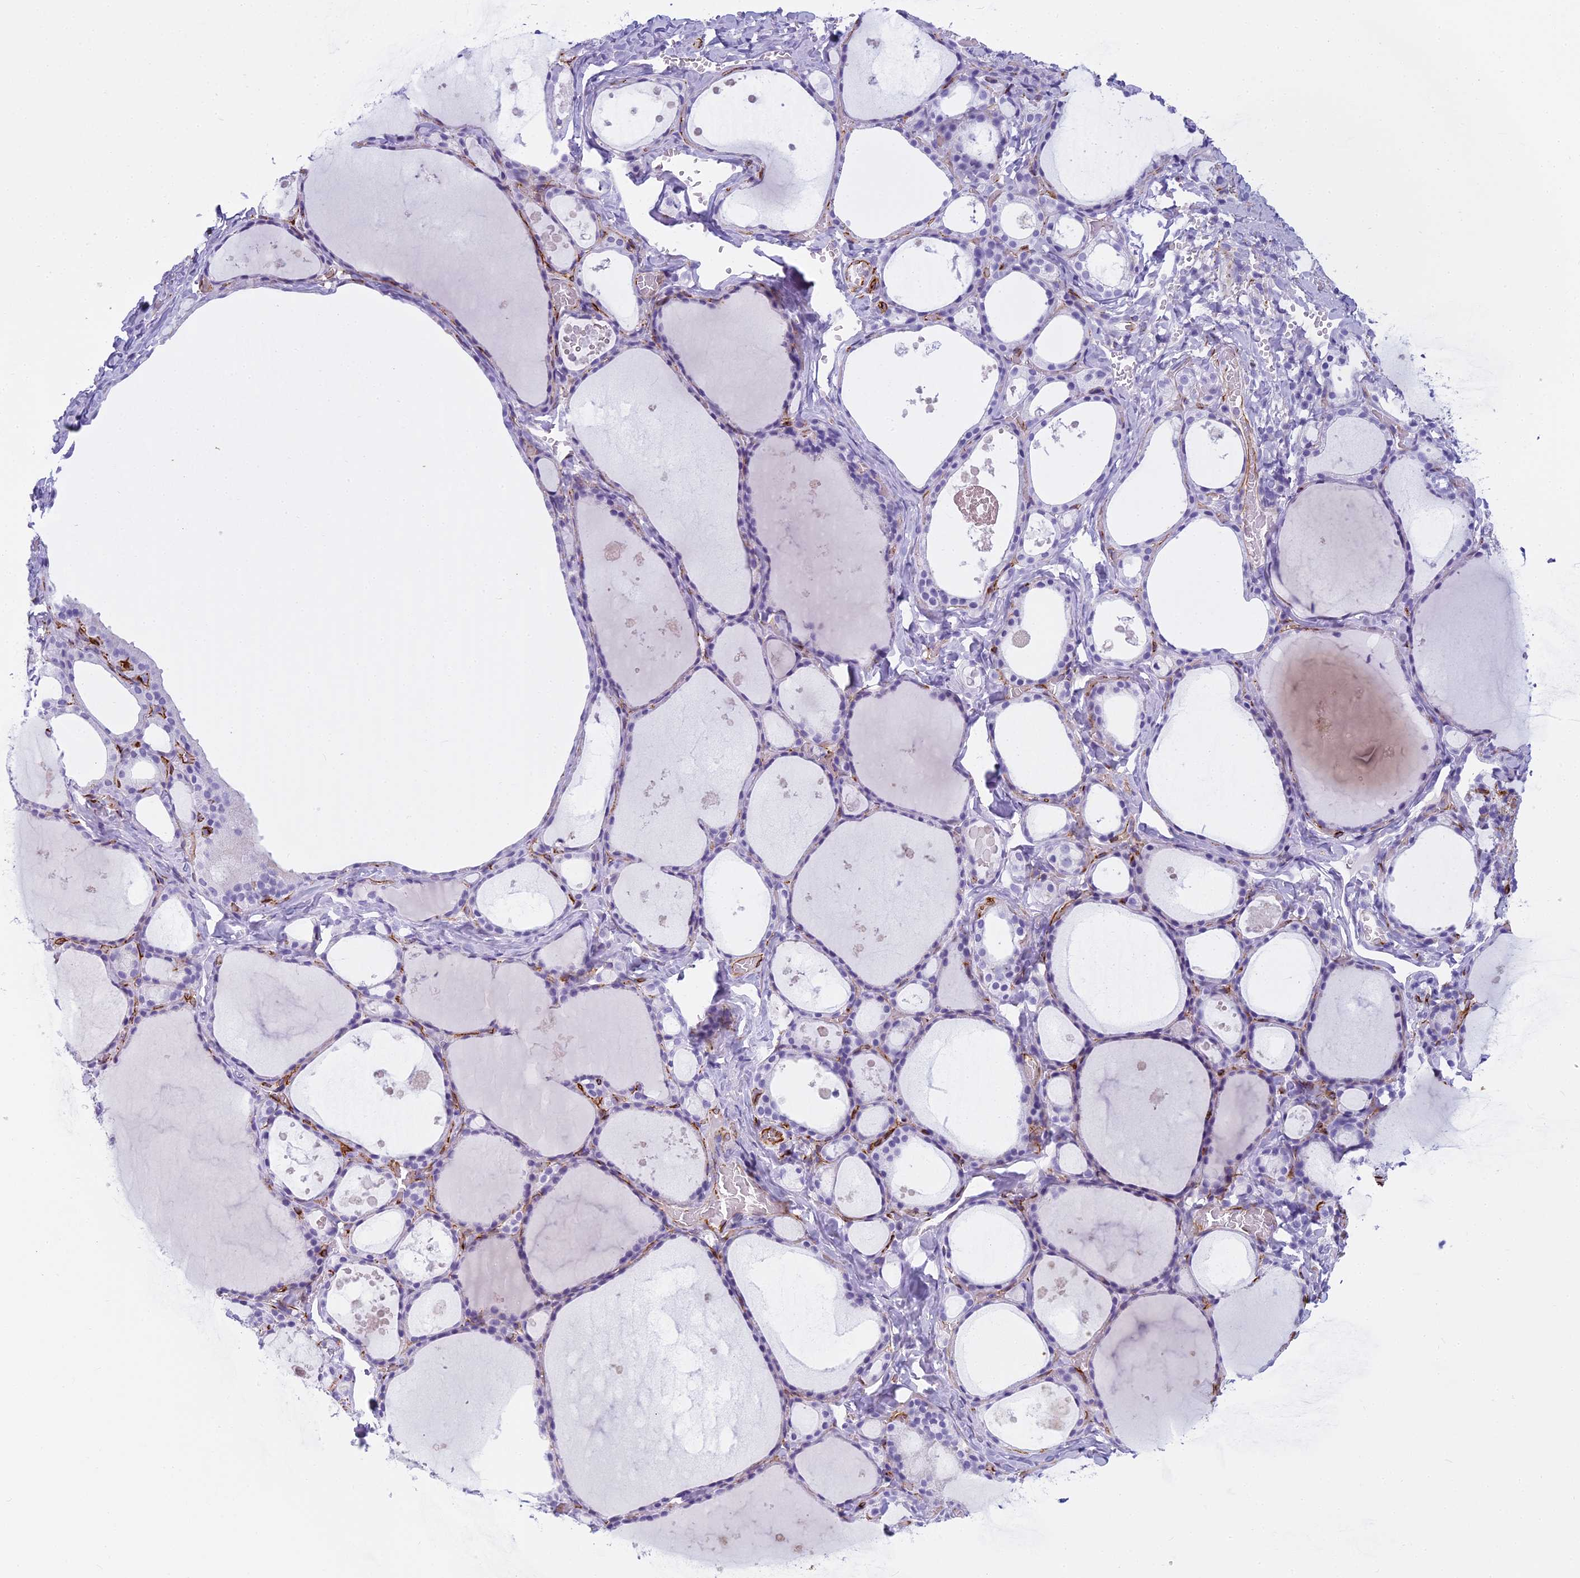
{"staining": {"intensity": "negative", "quantity": "none", "location": "none"}, "tissue": "thyroid gland", "cell_type": "Glandular cells", "image_type": "normal", "snomed": [{"axis": "morphology", "description": "Normal tissue, NOS"}, {"axis": "topography", "description": "Thyroid gland"}], "caption": "Immunohistochemistry (IHC) of normal thyroid gland demonstrates no staining in glandular cells. (DAB immunohistochemistry visualized using brightfield microscopy, high magnification).", "gene": "ENSG00000265118", "patient": {"sex": "male", "age": 56}}